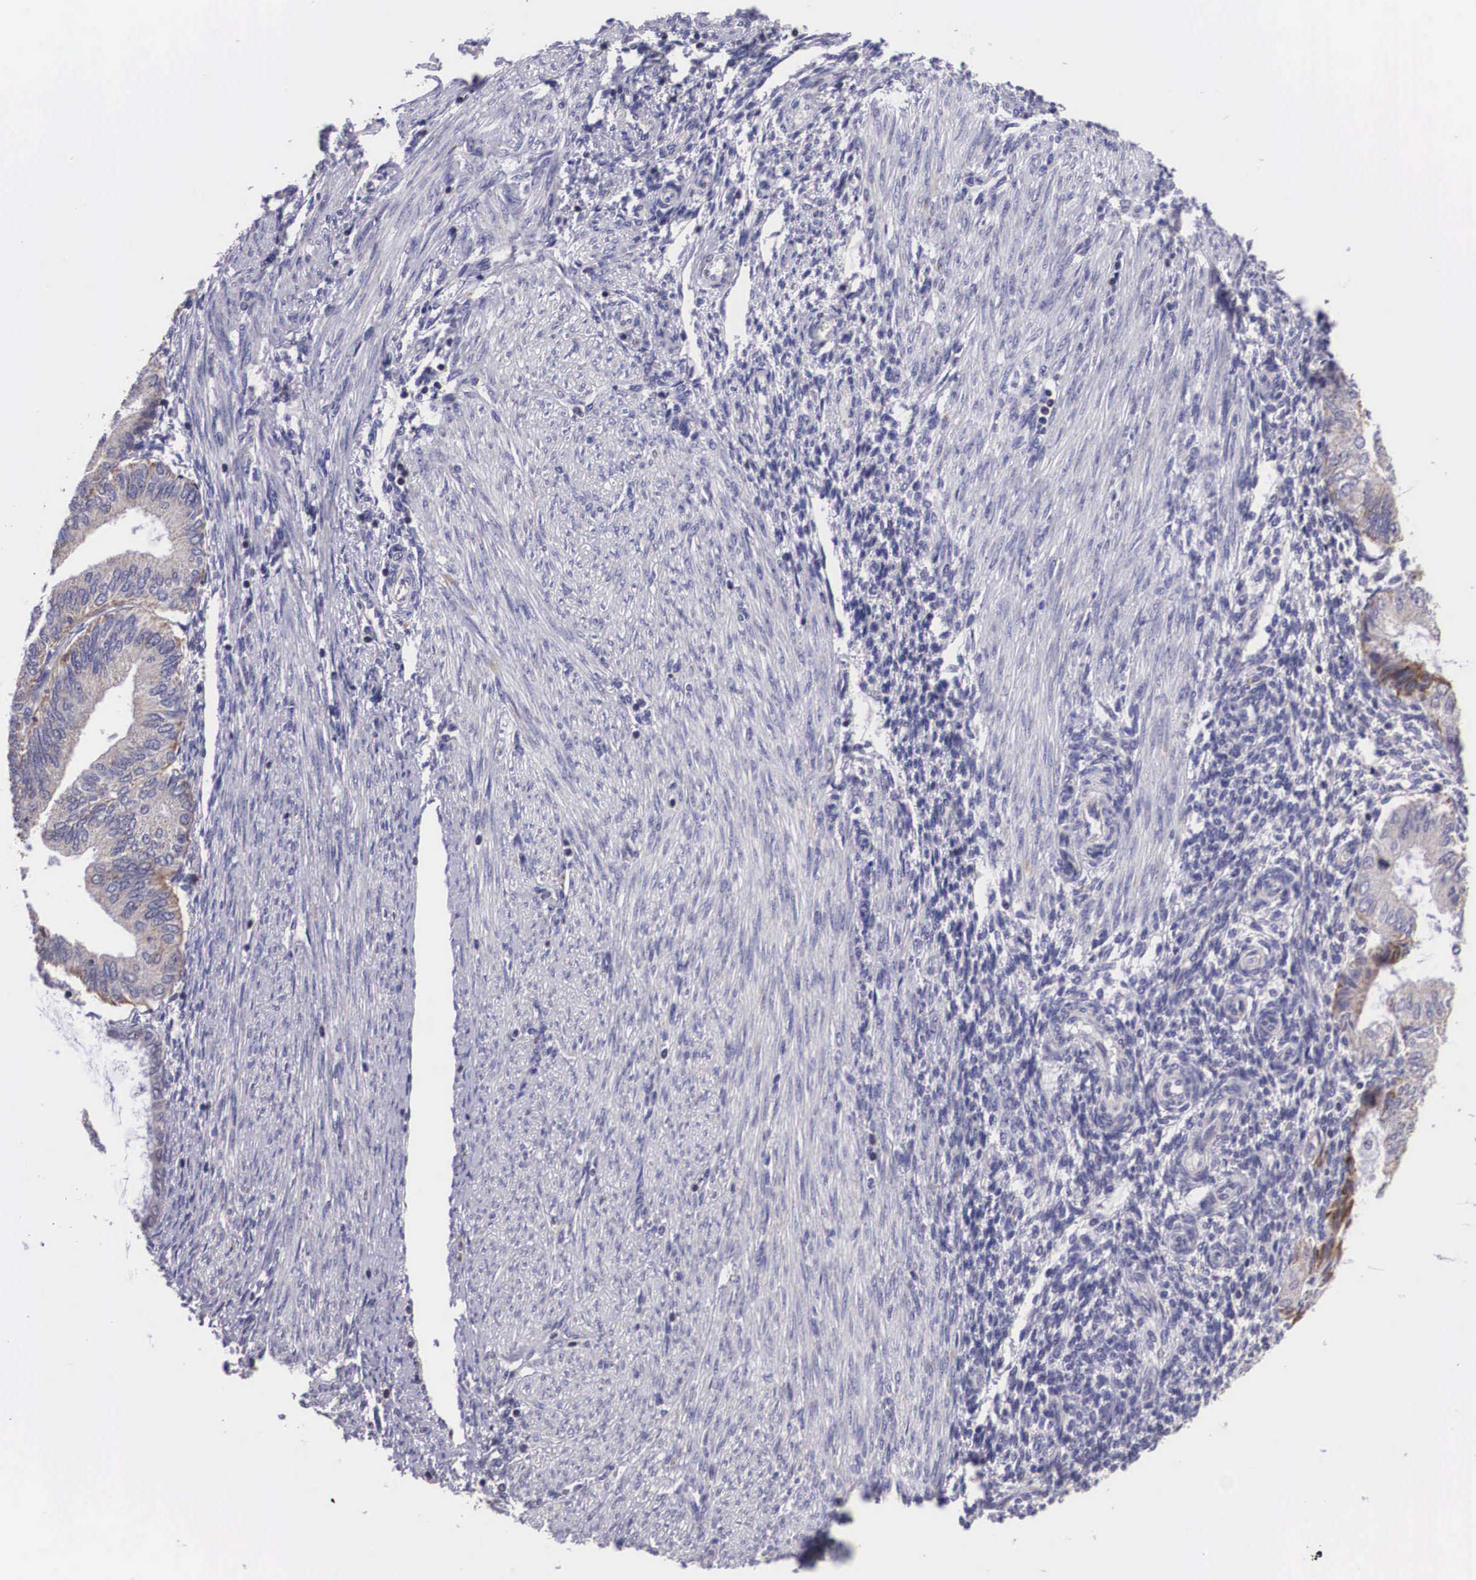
{"staining": {"intensity": "weak", "quantity": "25%-75%", "location": "cytoplasmic/membranous"}, "tissue": "endometrial cancer", "cell_type": "Tumor cells", "image_type": "cancer", "snomed": [{"axis": "morphology", "description": "Adenocarcinoma, NOS"}, {"axis": "topography", "description": "Endometrium"}], "caption": "This micrograph demonstrates endometrial cancer (adenocarcinoma) stained with immunohistochemistry (IHC) to label a protein in brown. The cytoplasmic/membranous of tumor cells show weak positivity for the protein. Nuclei are counter-stained blue.", "gene": "ARG2", "patient": {"sex": "female", "age": 51}}